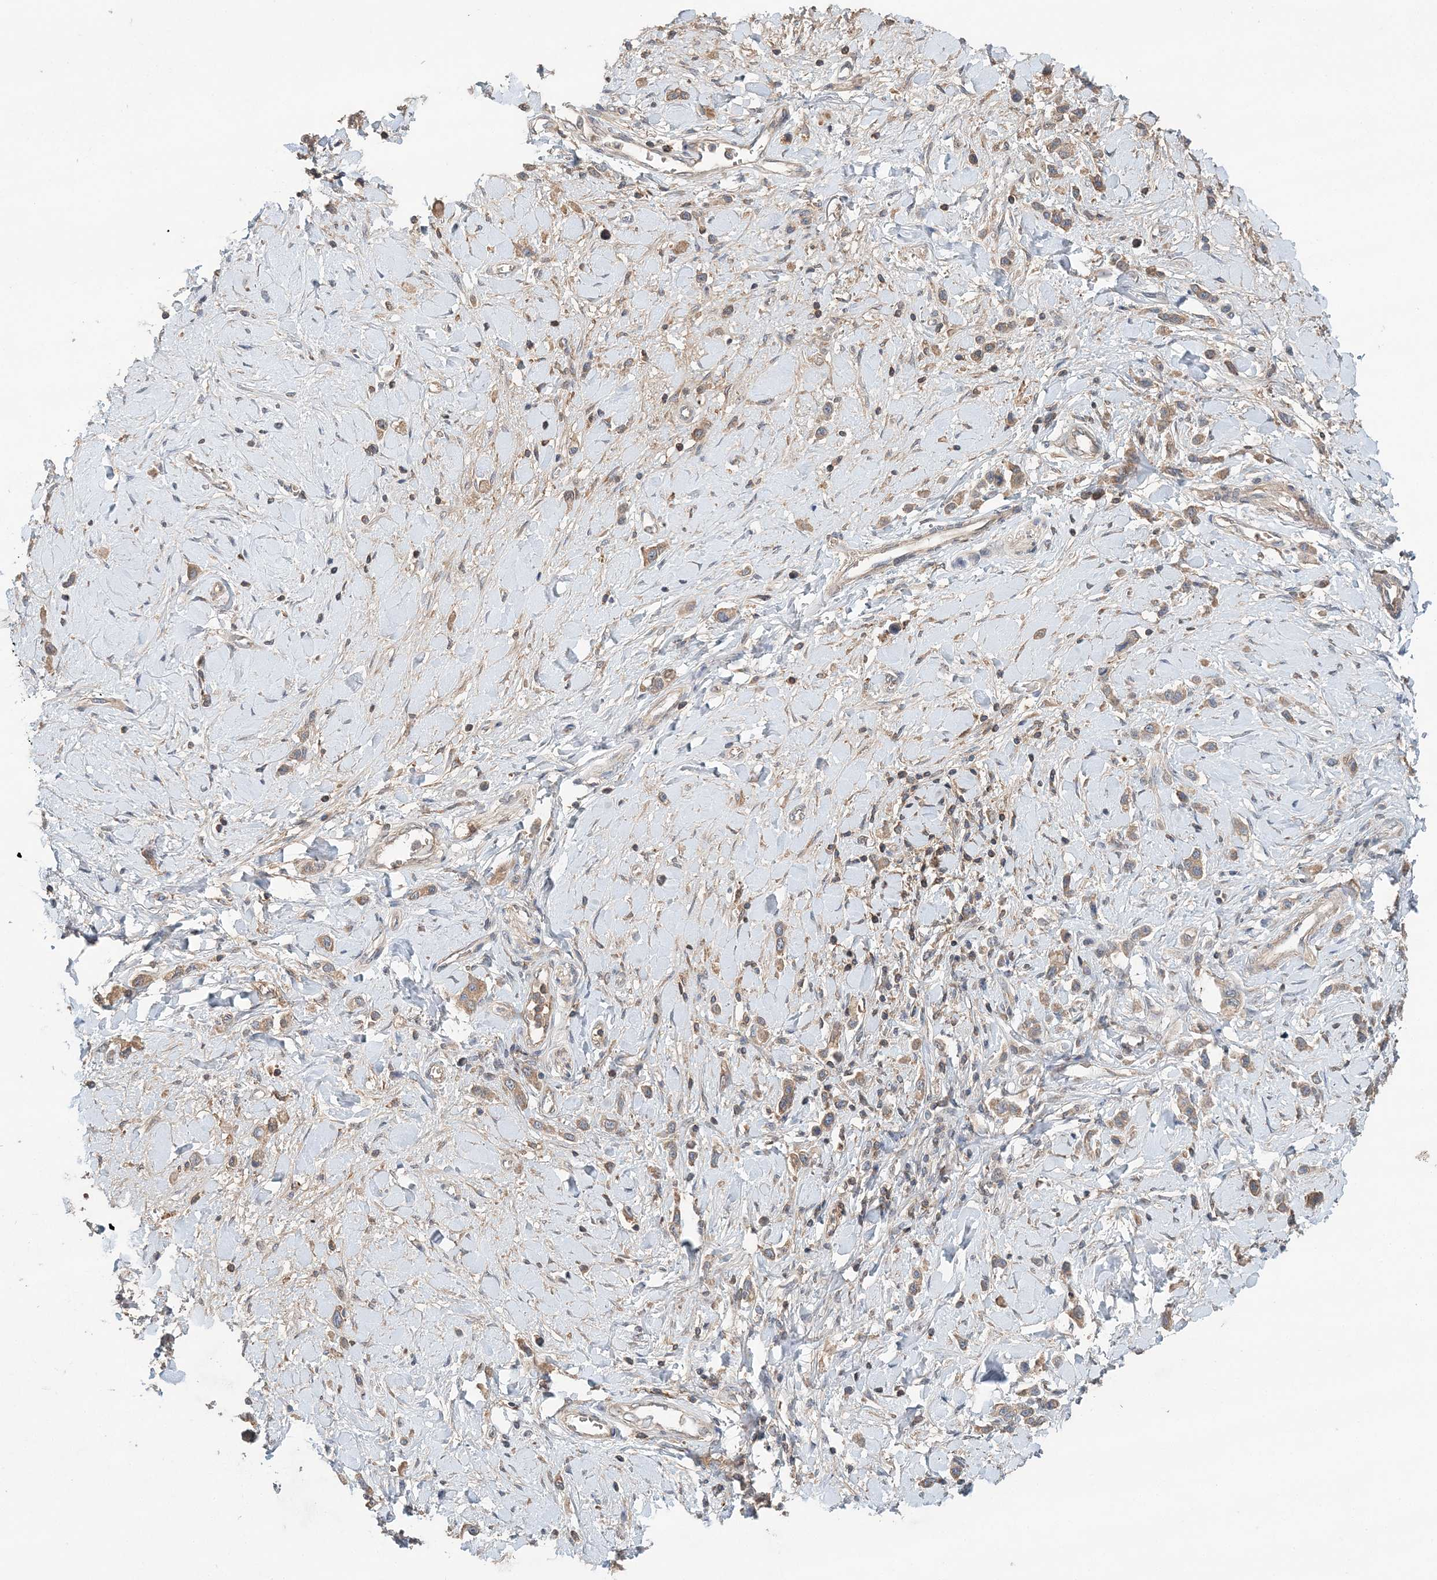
{"staining": {"intensity": "moderate", "quantity": ">75%", "location": "cytoplasmic/membranous"}, "tissue": "stomach cancer", "cell_type": "Tumor cells", "image_type": "cancer", "snomed": [{"axis": "morphology", "description": "Normal tissue, NOS"}, {"axis": "morphology", "description": "Adenocarcinoma, NOS"}, {"axis": "topography", "description": "Stomach, upper"}, {"axis": "topography", "description": "Stomach"}], "caption": "Human stomach adenocarcinoma stained with a protein marker reveals moderate staining in tumor cells.", "gene": "SYCP3", "patient": {"sex": "female", "age": 65}}